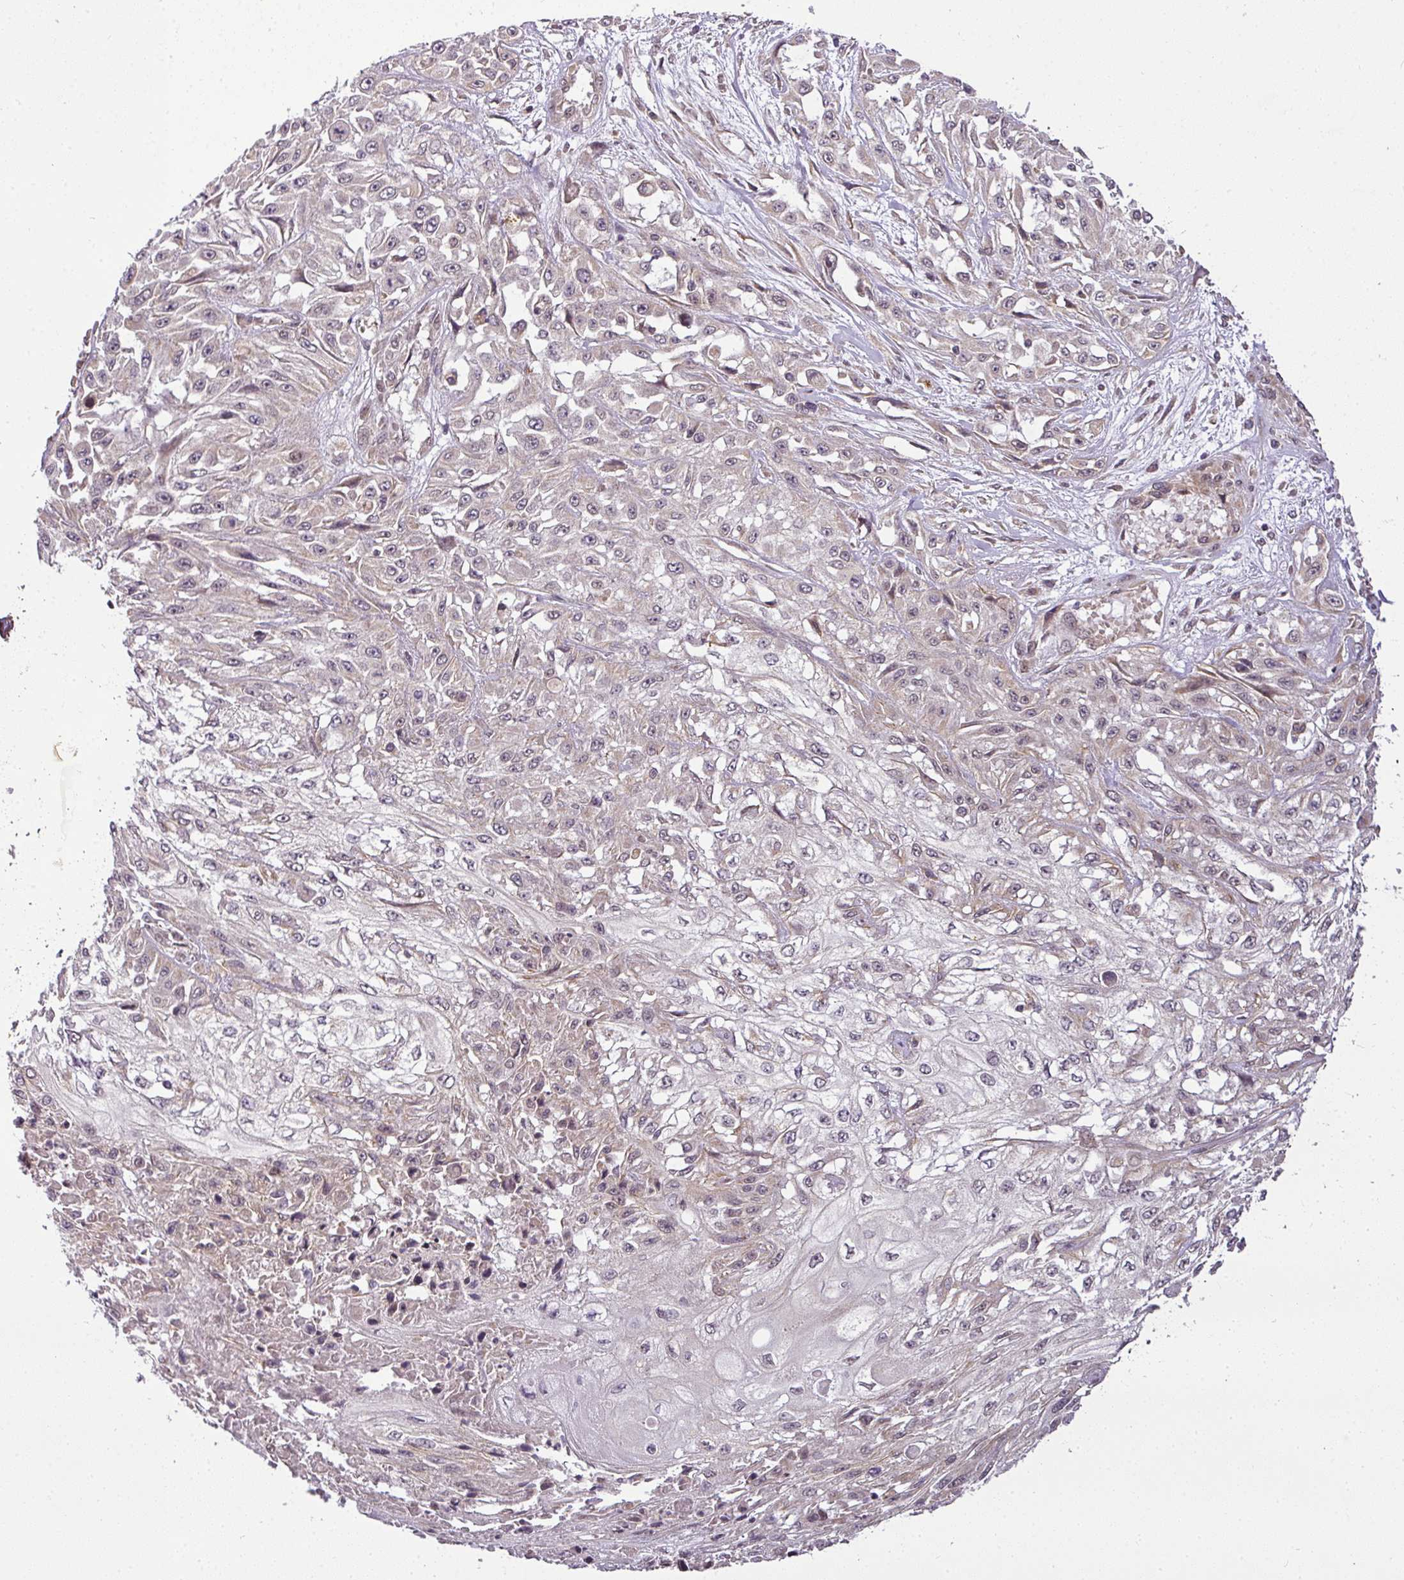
{"staining": {"intensity": "weak", "quantity": "<25%", "location": "cytoplasmic/membranous,nuclear"}, "tissue": "skin cancer", "cell_type": "Tumor cells", "image_type": "cancer", "snomed": [{"axis": "morphology", "description": "Squamous cell carcinoma, NOS"}, {"axis": "morphology", "description": "Squamous cell carcinoma, metastatic, NOS"}, {"axis": "topography", "description": "Skin"}, {"axis": "topography", "description": "Lymph node"}], "caption": "Immunohistochemical staining of human skin cancer (metastatic squamous cell carcinoma) shows no significant positivity in tumor cells.", "gene": "C1orf226", "patient": {"sex": "male", "age": 75}}